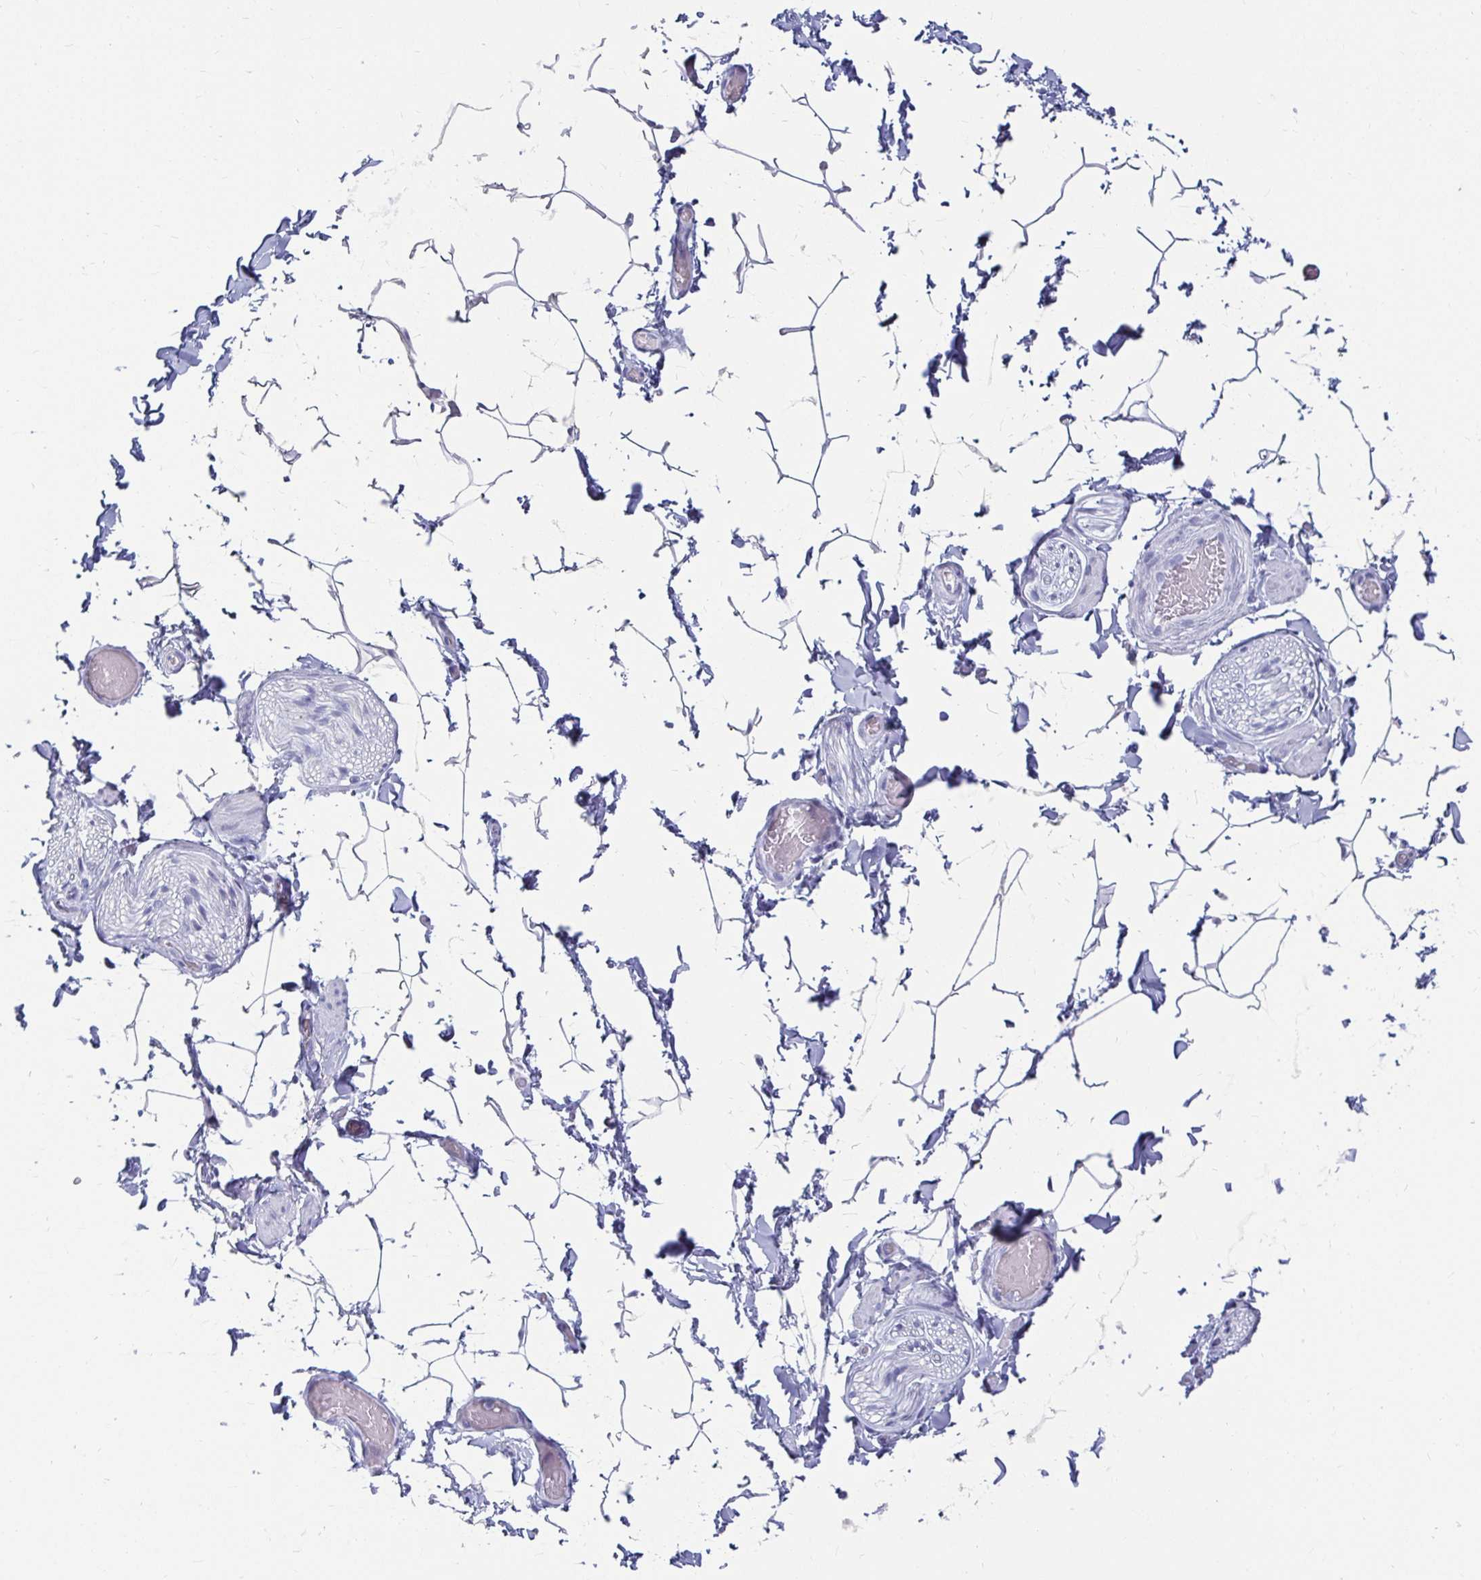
{"staining": {"intensity": "negative", "quantity": "none", "location": "none"}, "tissue": "adipose tissue", "cell_type": "Adipocytes", "image_type": "normal", "snomed": [{"axis": "morphology", "description": "Normal tissue, NOS"}, {"axis": "topography", "description": "Epididymis"}, {"axis": "topography", "description": "Peripheral nerve tissue"}], "caption": "There is no significant positivity in adipocytes of adipose tissue. (DAB (3,3'-diaminobenzidine) immunohistochemistry (IHC) visualized using brightfield microscopy, high magnification).", "gene": "CA9", "patient": {"sex": "male", "age": 32}}